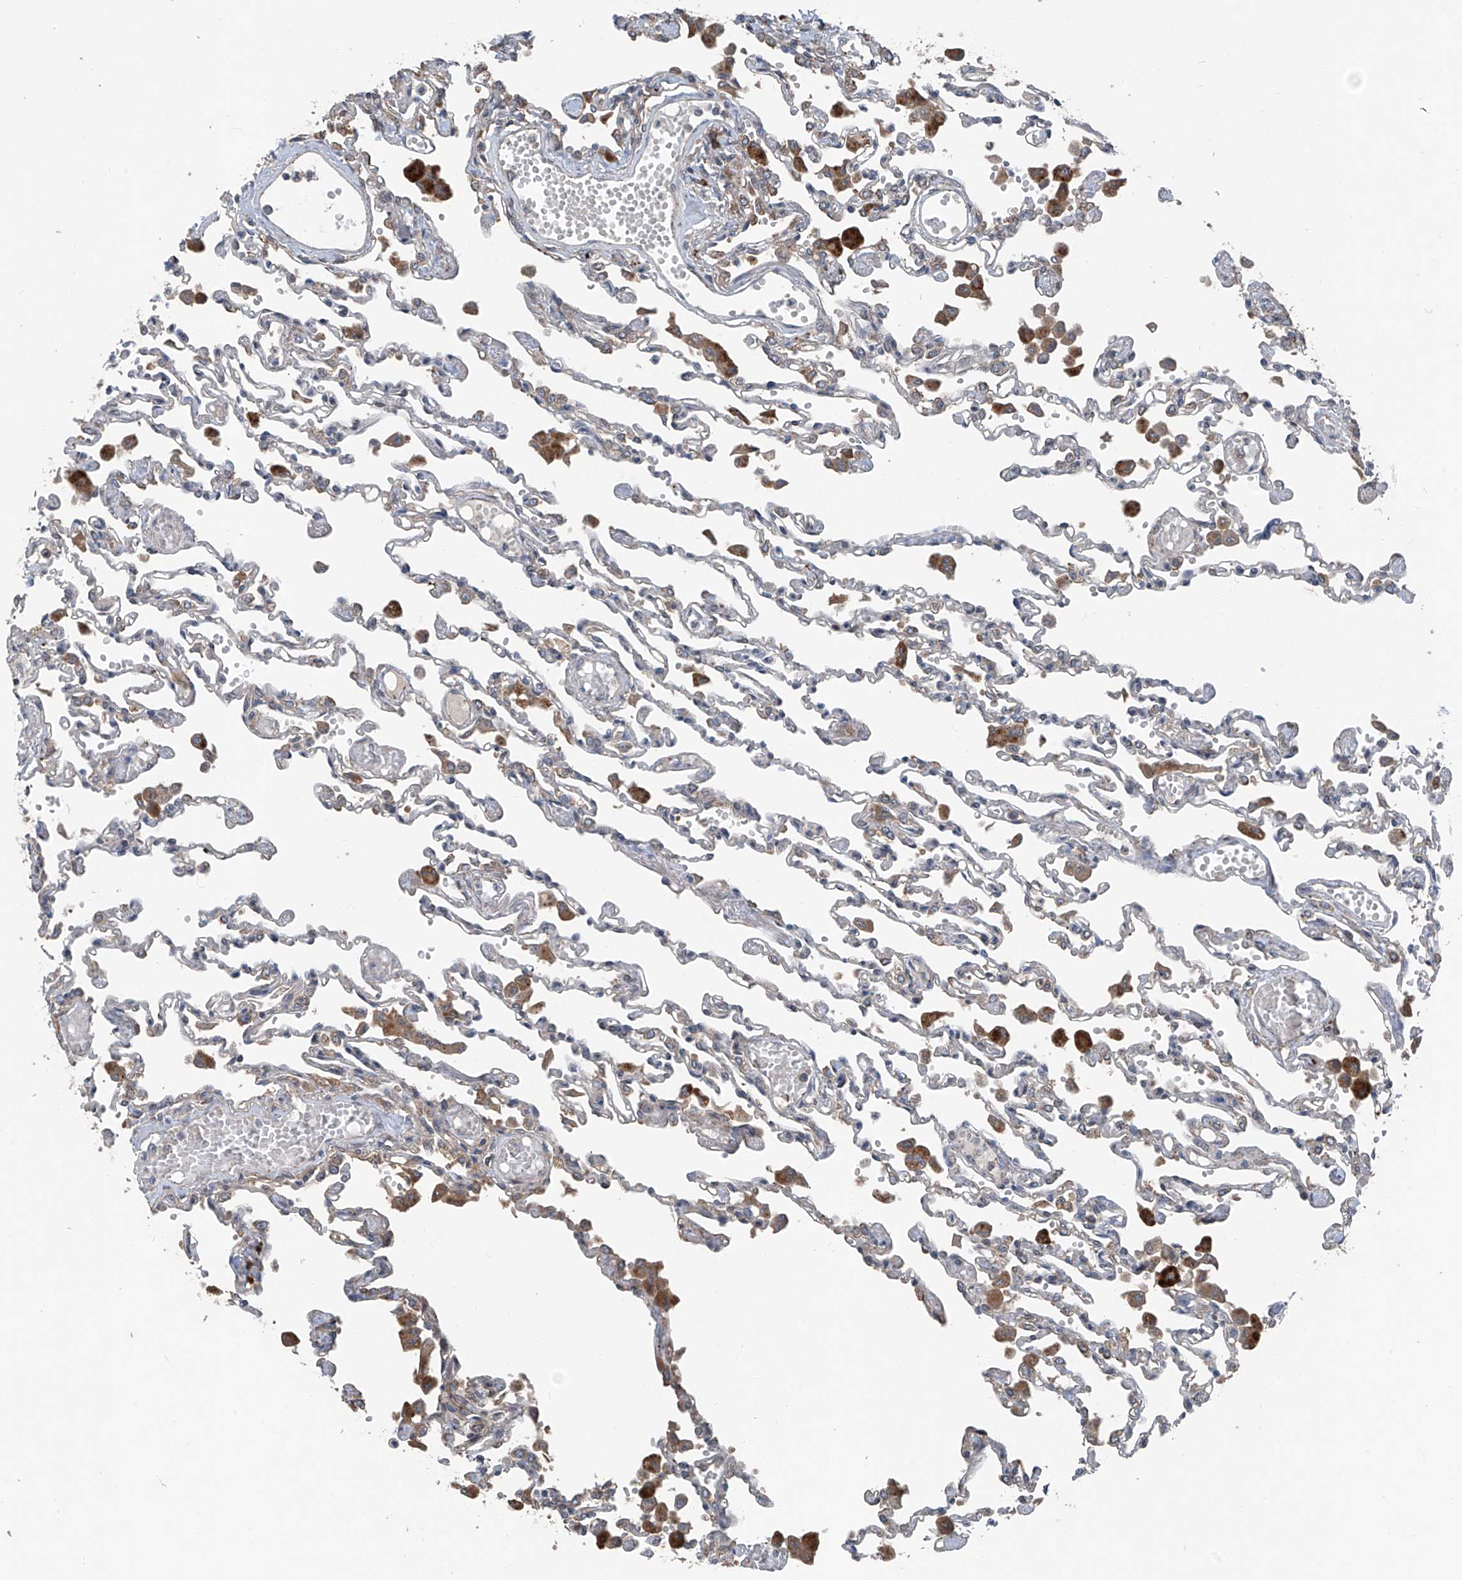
{"staining": {"intensity": "negative", "quantity": "none", "location": "none"}, "tissue": "lung", "cell_type": "Alveolar cells", "image_type": "normal", "snomed": [{"axis": "morphology", "description": "Normal tissue, NOS"}, {"axis": "topography", "description": "Bronchus"}, {"axis": "topography", "description": "Lung"}], "caption": "High power microscopy micrograph of an IHC histopathology image of normal lung, revealing no significant staining in alveolar cells.", "gene": "FOXRED2", "patient": {"sex": "female", "age": 49}}